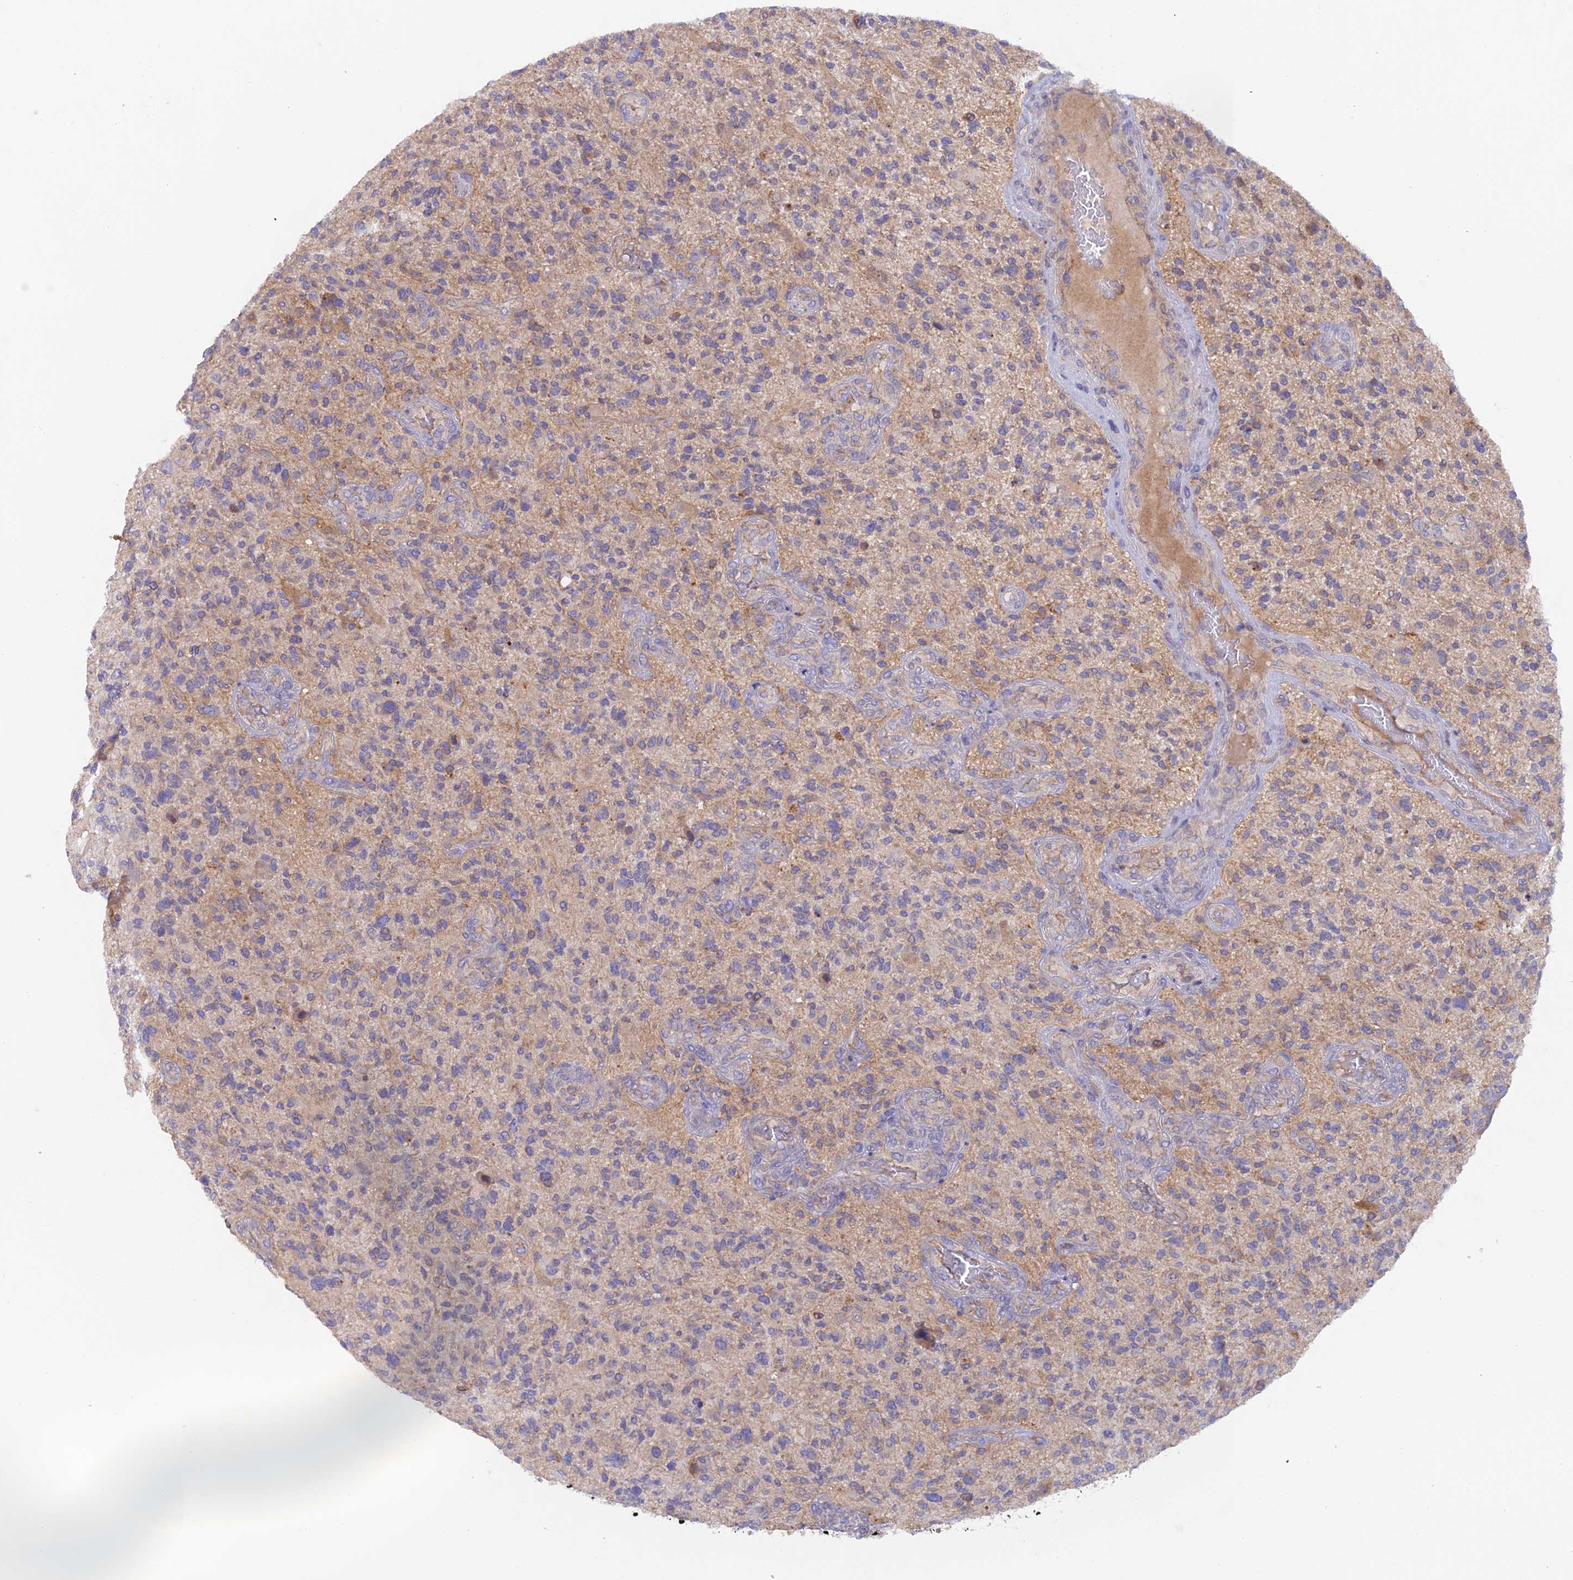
{"staining": {"intensity": "negative", "quantity": "none", "location": "none"}, "tissue": "glioma", "cell_type": "Tumor cells", "image_type": "cancer", "snomed": [{"axis": "morphology", "description": "Glioma, malignant, High grade"}, {"axis": "topography", "description": "Brain"}], "caption": "Histopathology image shows no significant protein positivity in tumor cells of glioma. (DAB immunohistochemistry (IHC) visualized using brightfield microscopy, high magnification).", "gene": "FZR1", "patient": {"sex": "male", "age": 47}}